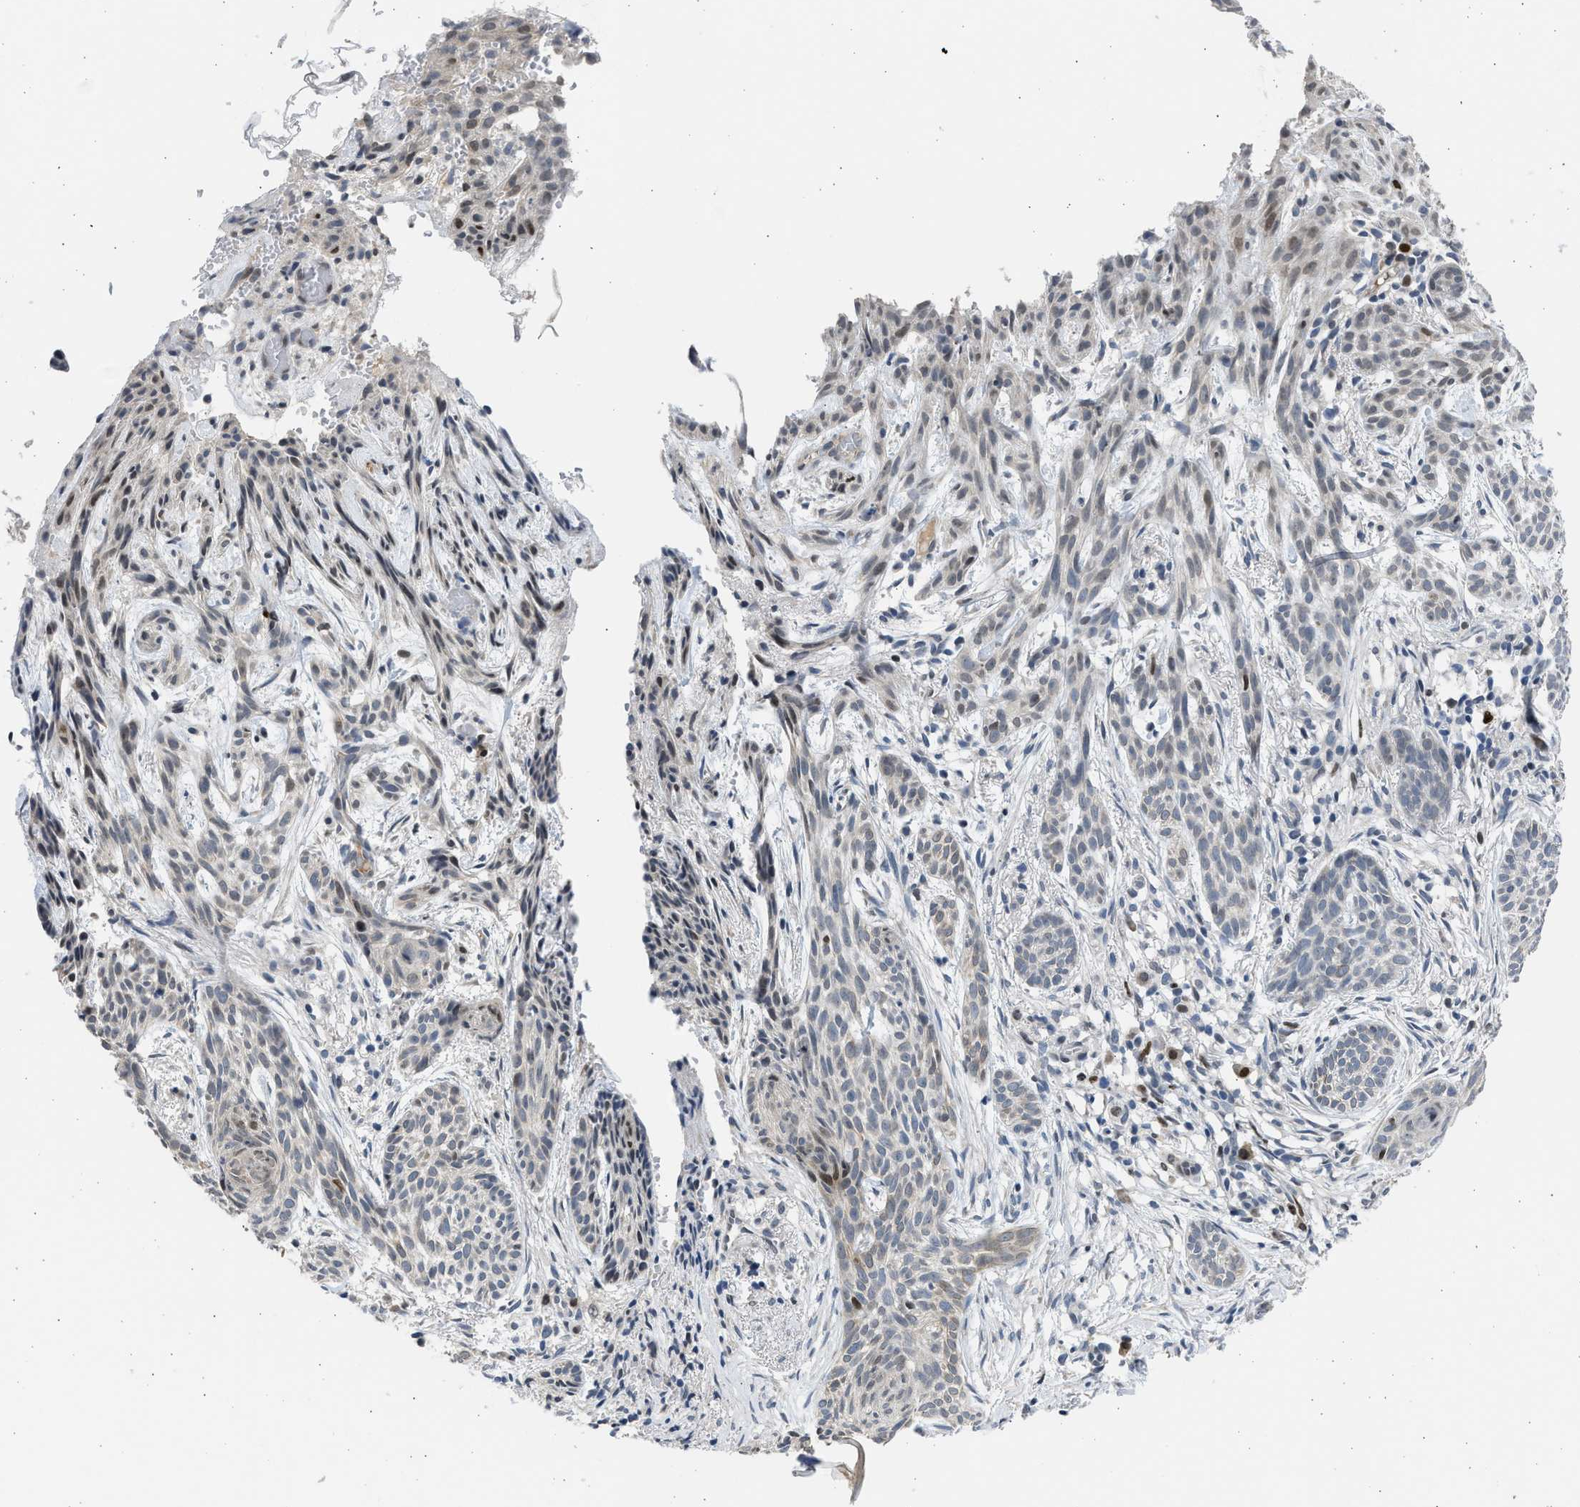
{"staining": {"intensity": "weak", "quantity": "<25%", "location": "cytoplasmic/membranous"}, "tissue": "skin cancer", "cell_type": "Tumor cells", "image_type": "cancer", "snomed": [{"axis": "morphology", "description": "Basal cell carcinoma"}, {"axis": "topography", "description": "Skin"}], "caption": "There is no significant expression in tumor cells of basal cell carcinoma (skin).", "gene": "HMGN3", "patient": {"sex": "female", "age": 59}}